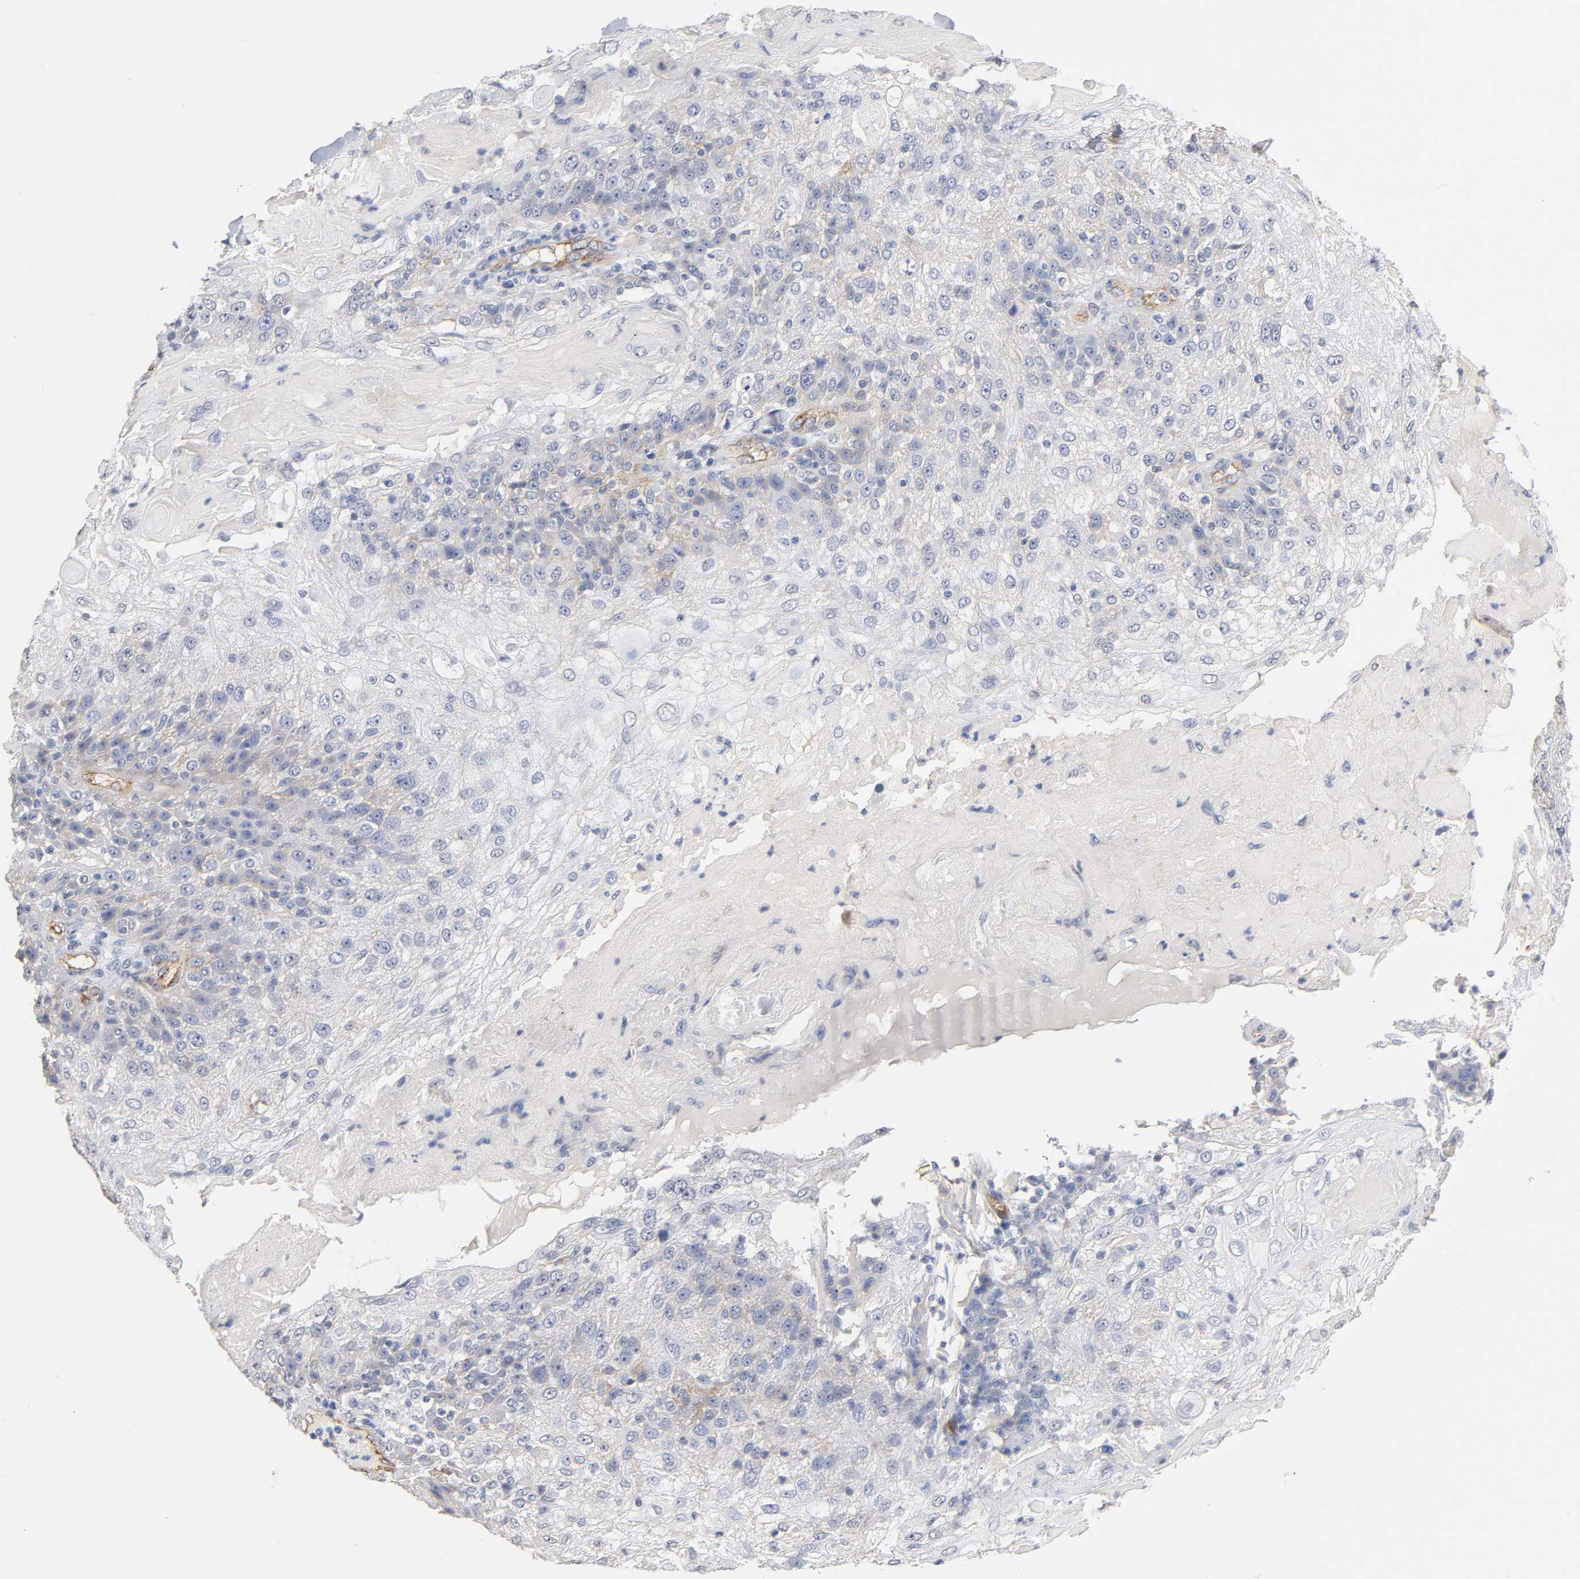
{"staining": {"intensity": "weak", "quantity": "<25%", "location": "cytoplasmic/membranous"}, "tissue": "skin cancer", "cell_type": "Tumor cells", "image_type": "cancer", "snomed": [{"axis": "morphology", "description": "Normal tissue, NOS"}, {"axis": "morphology", "description": "Squamous cell carcinoma, NOS"}, {"axis": "topography", "description": "Skin"}], "caption": "Skin cancer was stained to show a protein in brown. There is no significant expression in tumor cells.", "gene": "SPTAN1", "patient": {"sex": "female", "age": 83}}